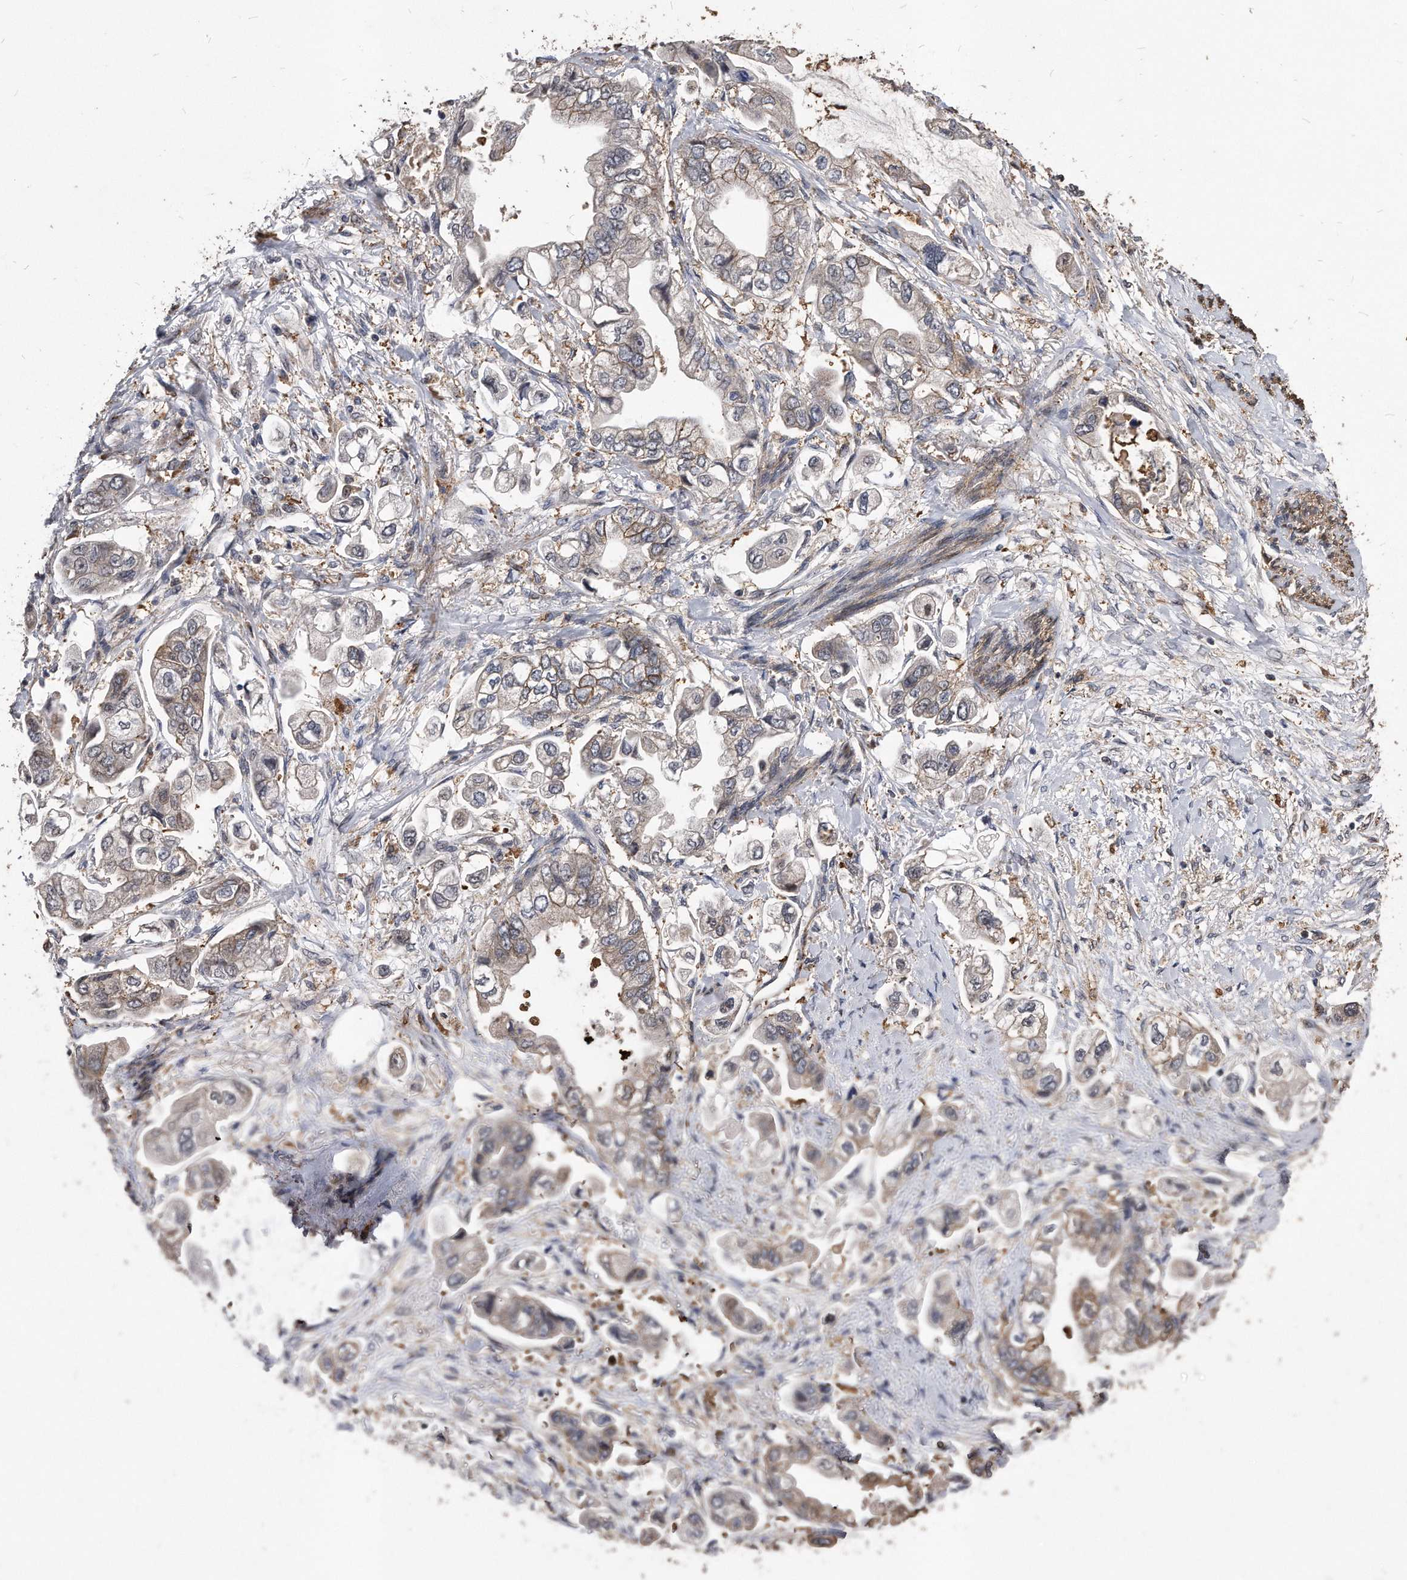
{"staining": {"intensity": "weak", "quantity": "<25%", "location": "cytoplasmic/membranous"}, "tissue": "stomach cancer", "cell_type": "Tumor cells", "image_type": "cancer", "snomed": [{"axis": "morphology", "description": "Adenocarcinoma, NOS"}, {"axis": "topography", "description": "Stomach"}], "caption": "An immunohistochemistry micrograph of stomach cancer is shown. There is no staining in tumor cells of stomach cancer.", "gene": "IL20RA", "patient": {"sex": "male", "age": 62}}